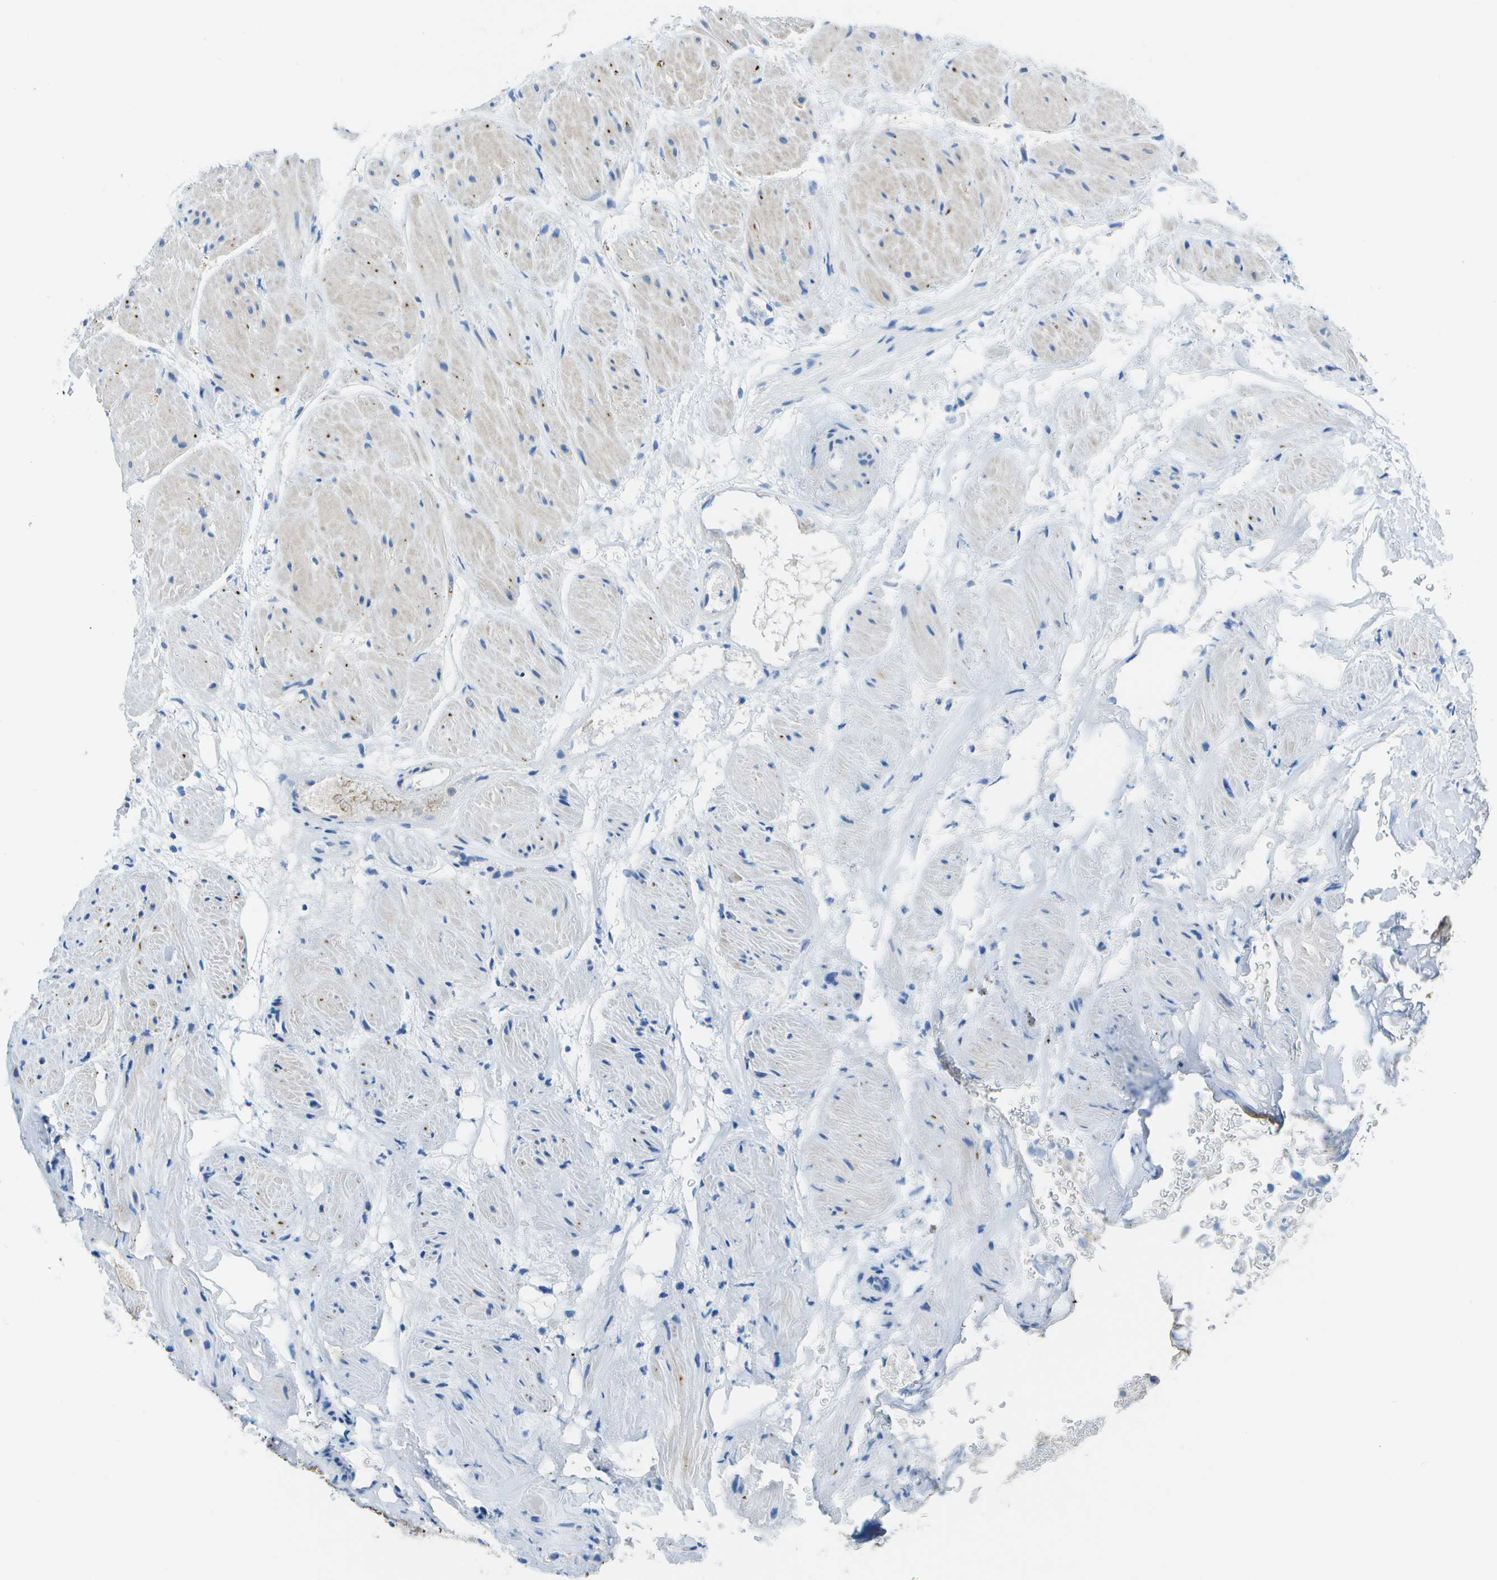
{"staining": {"intensity": "weak", "quantity": "<25%", "location": "cytoplasmic/membranous"}, "tissue": "urothelial cancer", "cell_type": "Tumor cells", "image_type": "cancer", "snomed": [{"axis": "morphology", "description": "Urothelial carcinoma, Low grade"}, {"axis": "topography", "description": "Urinary bladder"}], "caption": "The immunohistochemistry image has no significant expression in tumor cells of urothelial cancer tissue.", "gene": "DCT", "patient": {"sex": "male", "age": 78}}